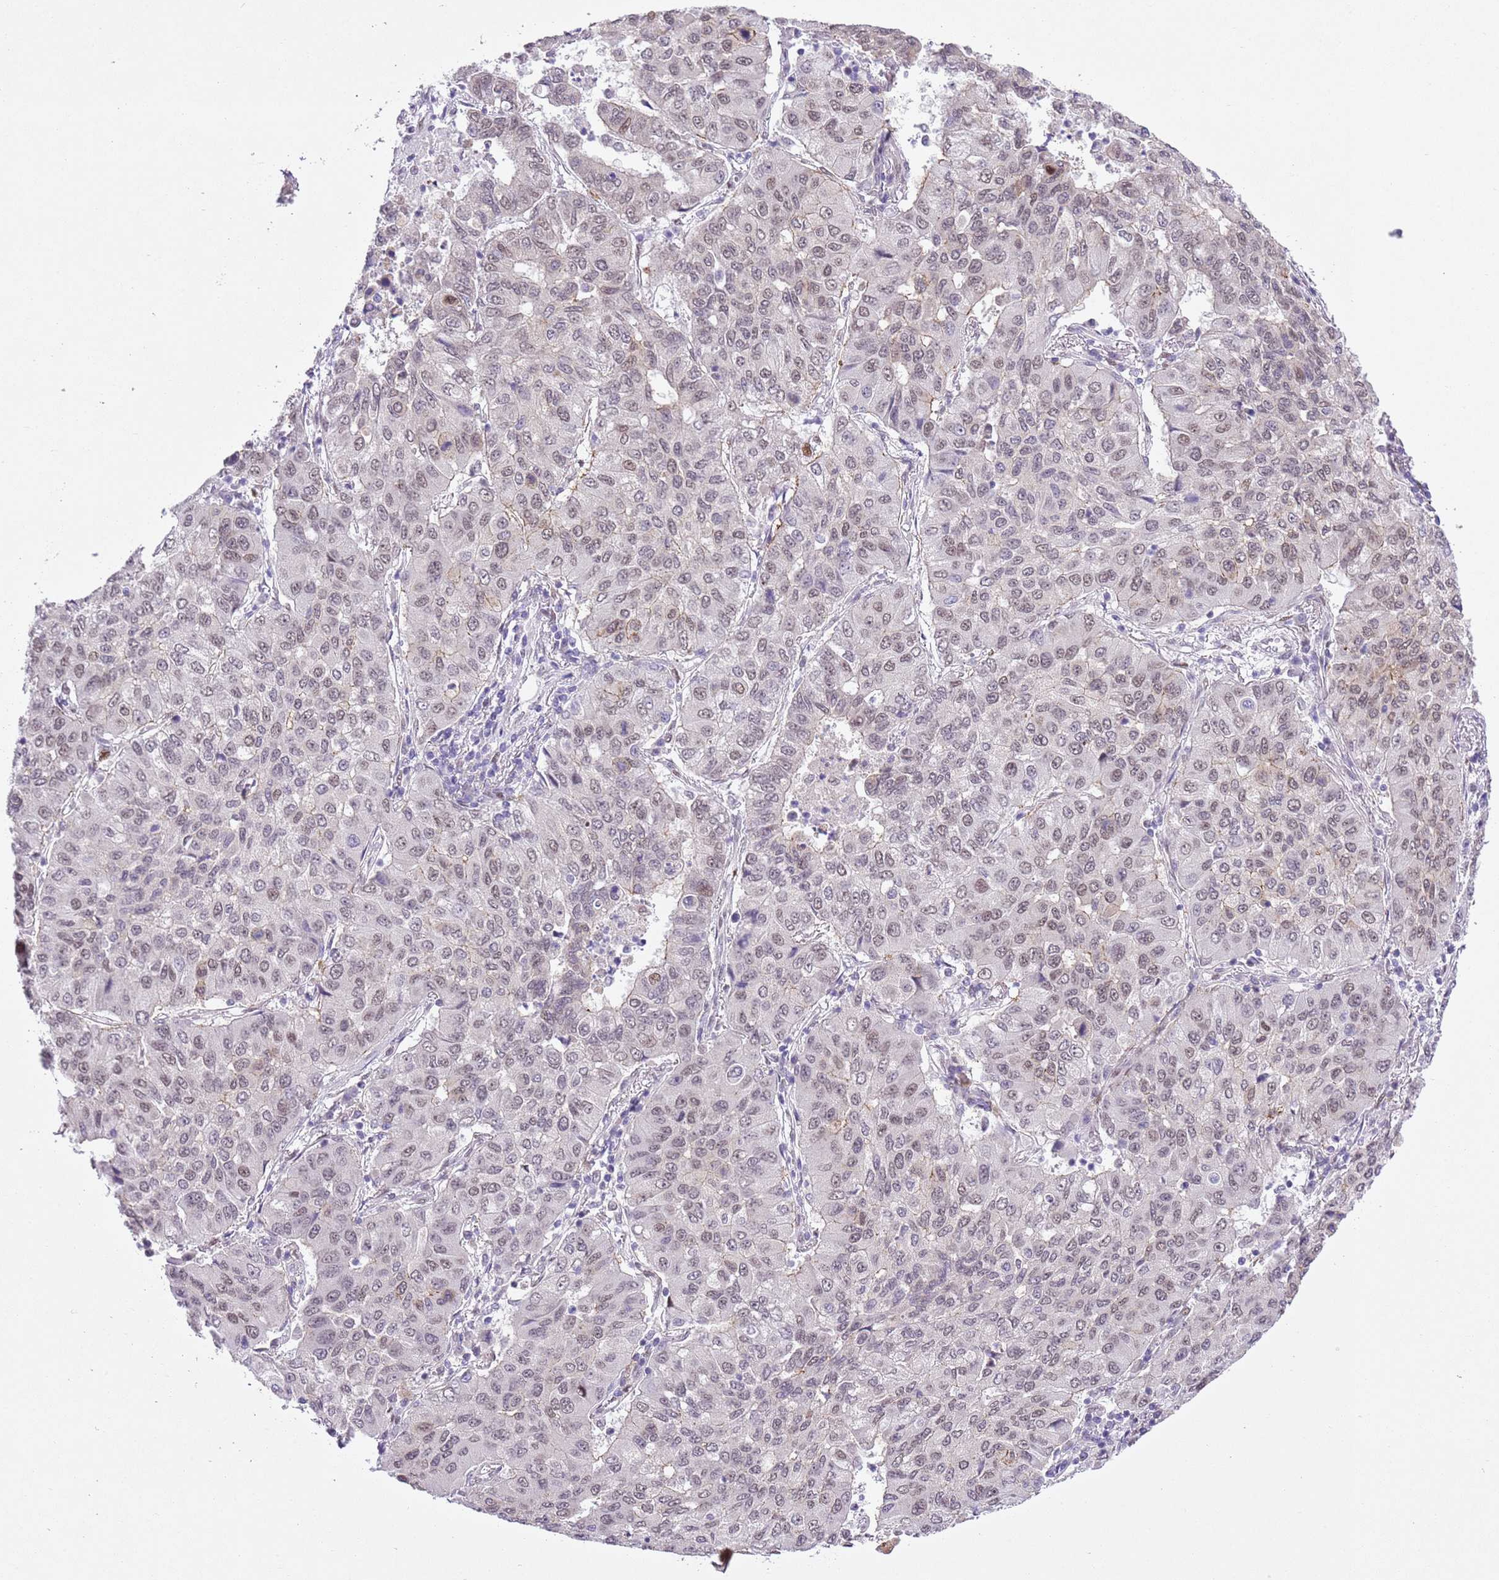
{"staining": {"intensity": "weak", "quantity": "25%-75%", "location": "nuclear"}, "tissue": "lung cancer", "cell_type": "Tumor cells", "image_type": "cancer", "snomed": [{"axis": "morphology", "description": "Squamous cell carcinoma, NOS"}, {"axis": "topography", "description": "Lung"}], "caption": "Approximately 25%-75% of tumor cells in human lung cancer (squamous cell carcinoma) display weak nuclear protein staining as visualized by brown immunohistochemical staining.", "gene": "NACC2", "patient": {"sex": "male", "age": 74}}